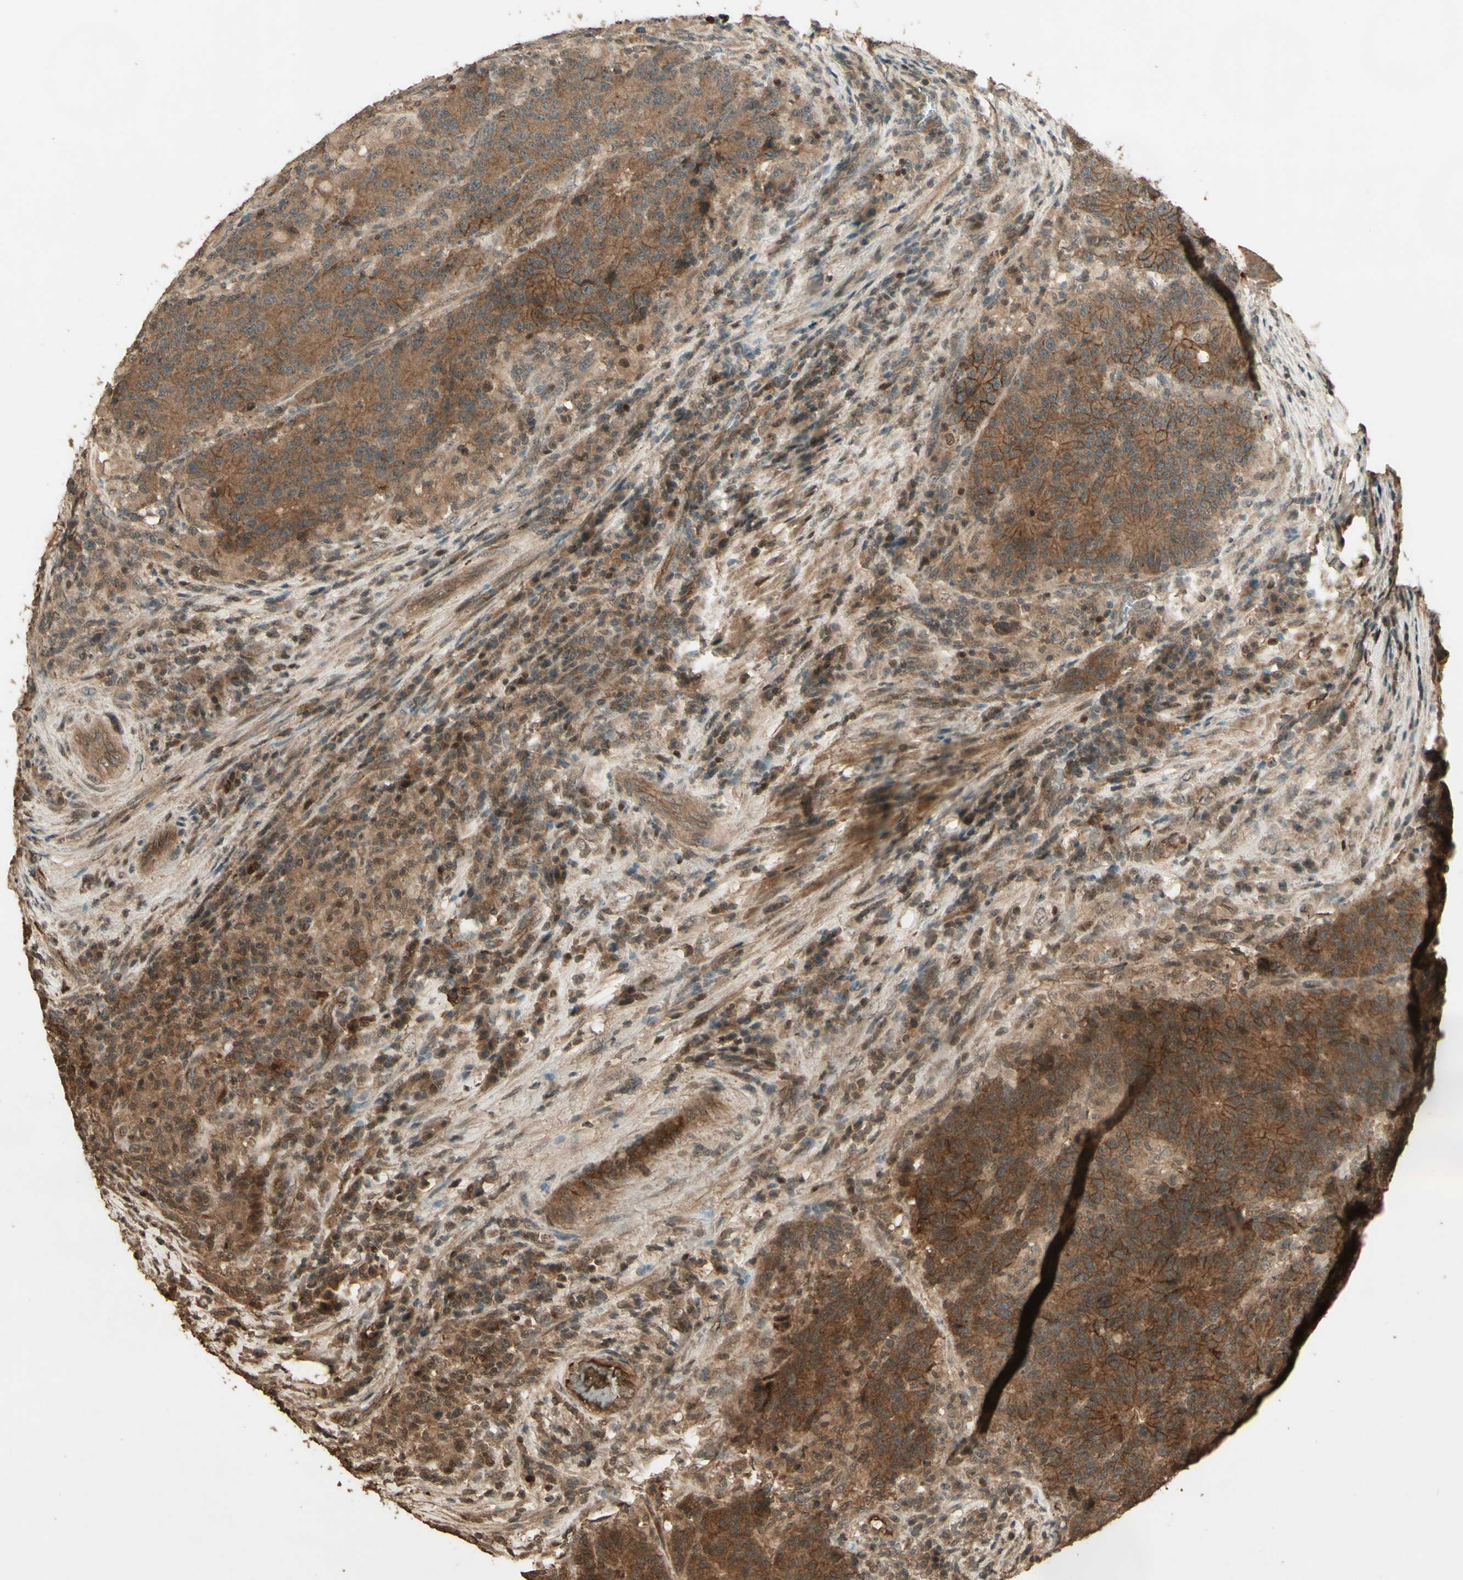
{"staining": {"intensity": "moderate", "quantity": ">75%", "location": "cytoplasmic/membranous"}, "tissue": "colorectal cancer", "cell_type": "Tumor cells", "image_type": "cancer", "snomed": [{"axis": "morphology", "description": "Normal tissue, NOS"}, {"axis": "morphology", "description": "Adenocarcinoma, NOS"}, {"axis": "topography", "description": "Colon"}], "caption": "This is an image of IHC staining of colorectal cancer (adenocarcinoma), which shows moderate expression in the cytoplasmic/membranous of tumor cells.", "gene": "SMAD9", "patient": {"sex": "female", "age": 75}}